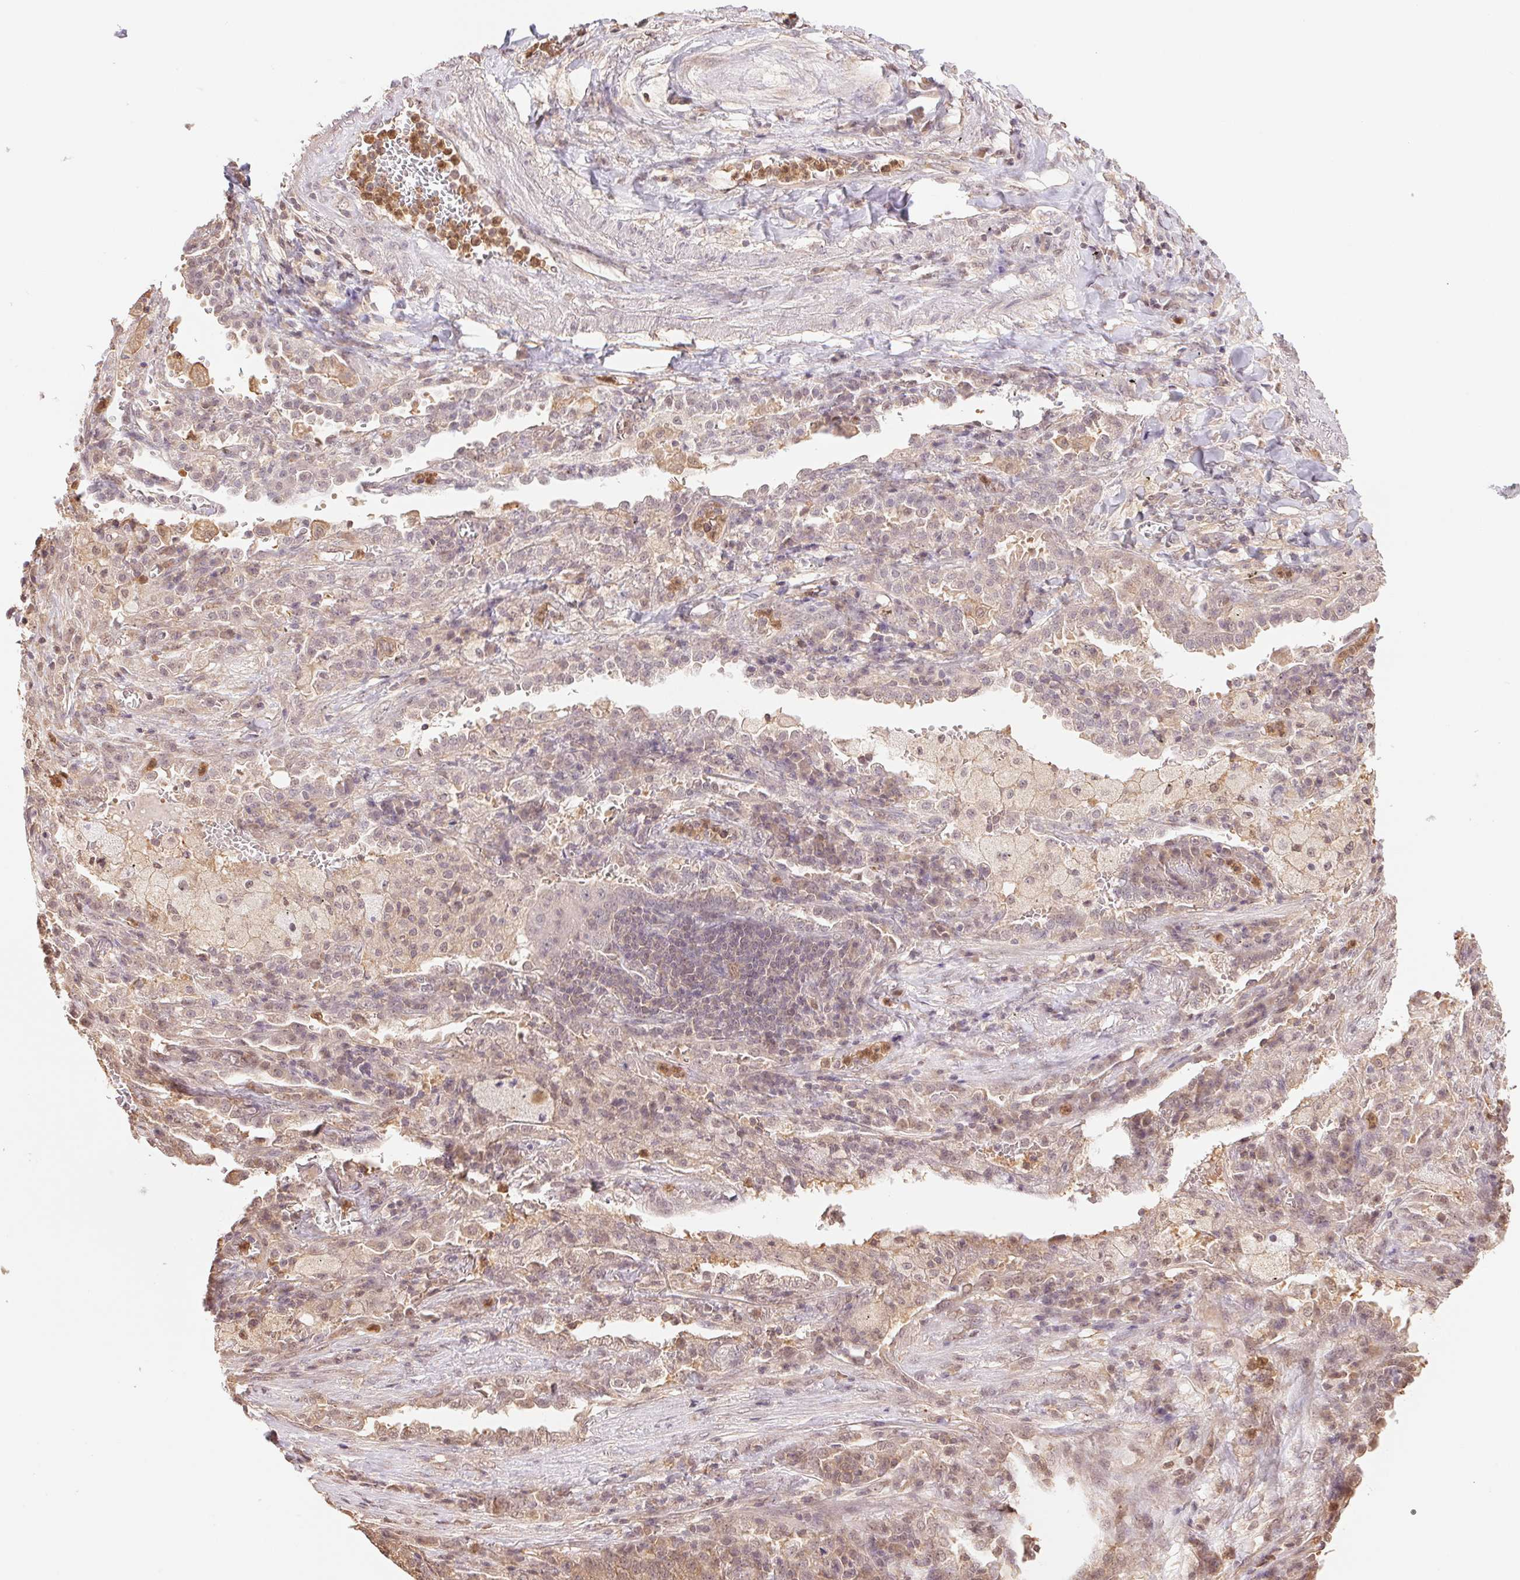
{"staining": {"intensity": "weak", "quantity": ">75%", "location": "cytoplasmic/membranous,nuclear"}, "tissue": "lung cancer", "cell_type": "Tumor cells", "image_type": "cancer", "snomed": [{"axis": "morphology", "description": "Adenocarcinoma, NOS"}, {"axis": "topography", "description": "Lung"}], "caption": "About >75% of tumor cells in lung cancer (adenocarcinoma) reveal weak cytoplasmic/membranous and nuclear protein positivity as visualized by brown immunohistochemical staining.", "gene": "CDC123", "patient": {"sex": "male", "age": 57}}